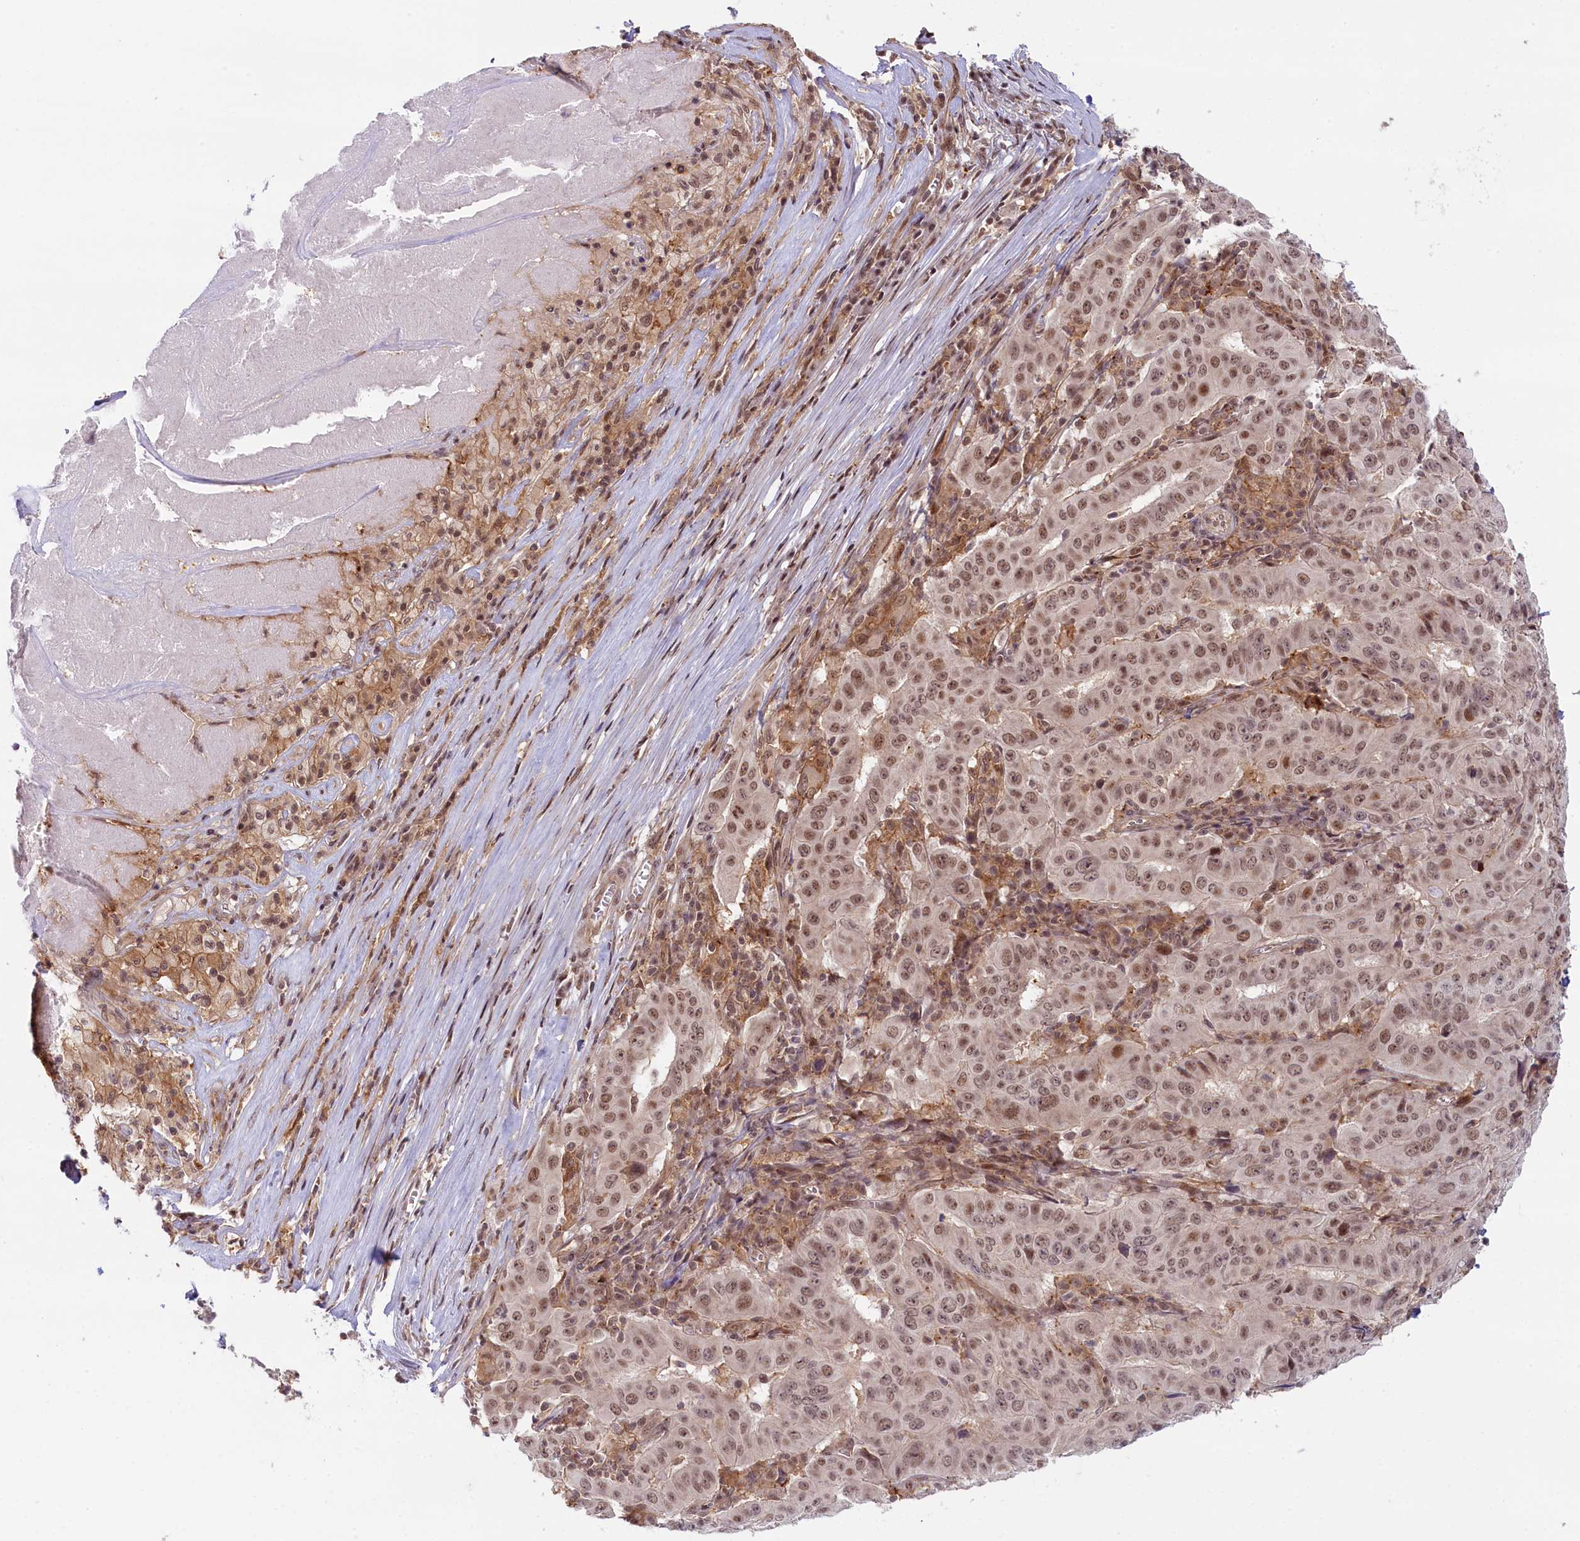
{"staining": {"intensity": "moderate", "quantity": ">75%", "location": "nuclear"}, "tissue": "pancreatic cancer", "cell_type": "Tumor cells", "image_type": "cancer", "snomed": [{"axis": "morphology", "description": "Adenocarcinoma, NOS"}, {"axis": "topography", "description": "Pancreas"}], "caption": "The photomicrograph demonstrates a brown stain indicating the presence of a protein in the nuclear of tumor cells in pancreatic adenocarcinoma.", "gene": "FCHO1", "patient": {"sex": "male", "age": 63}}